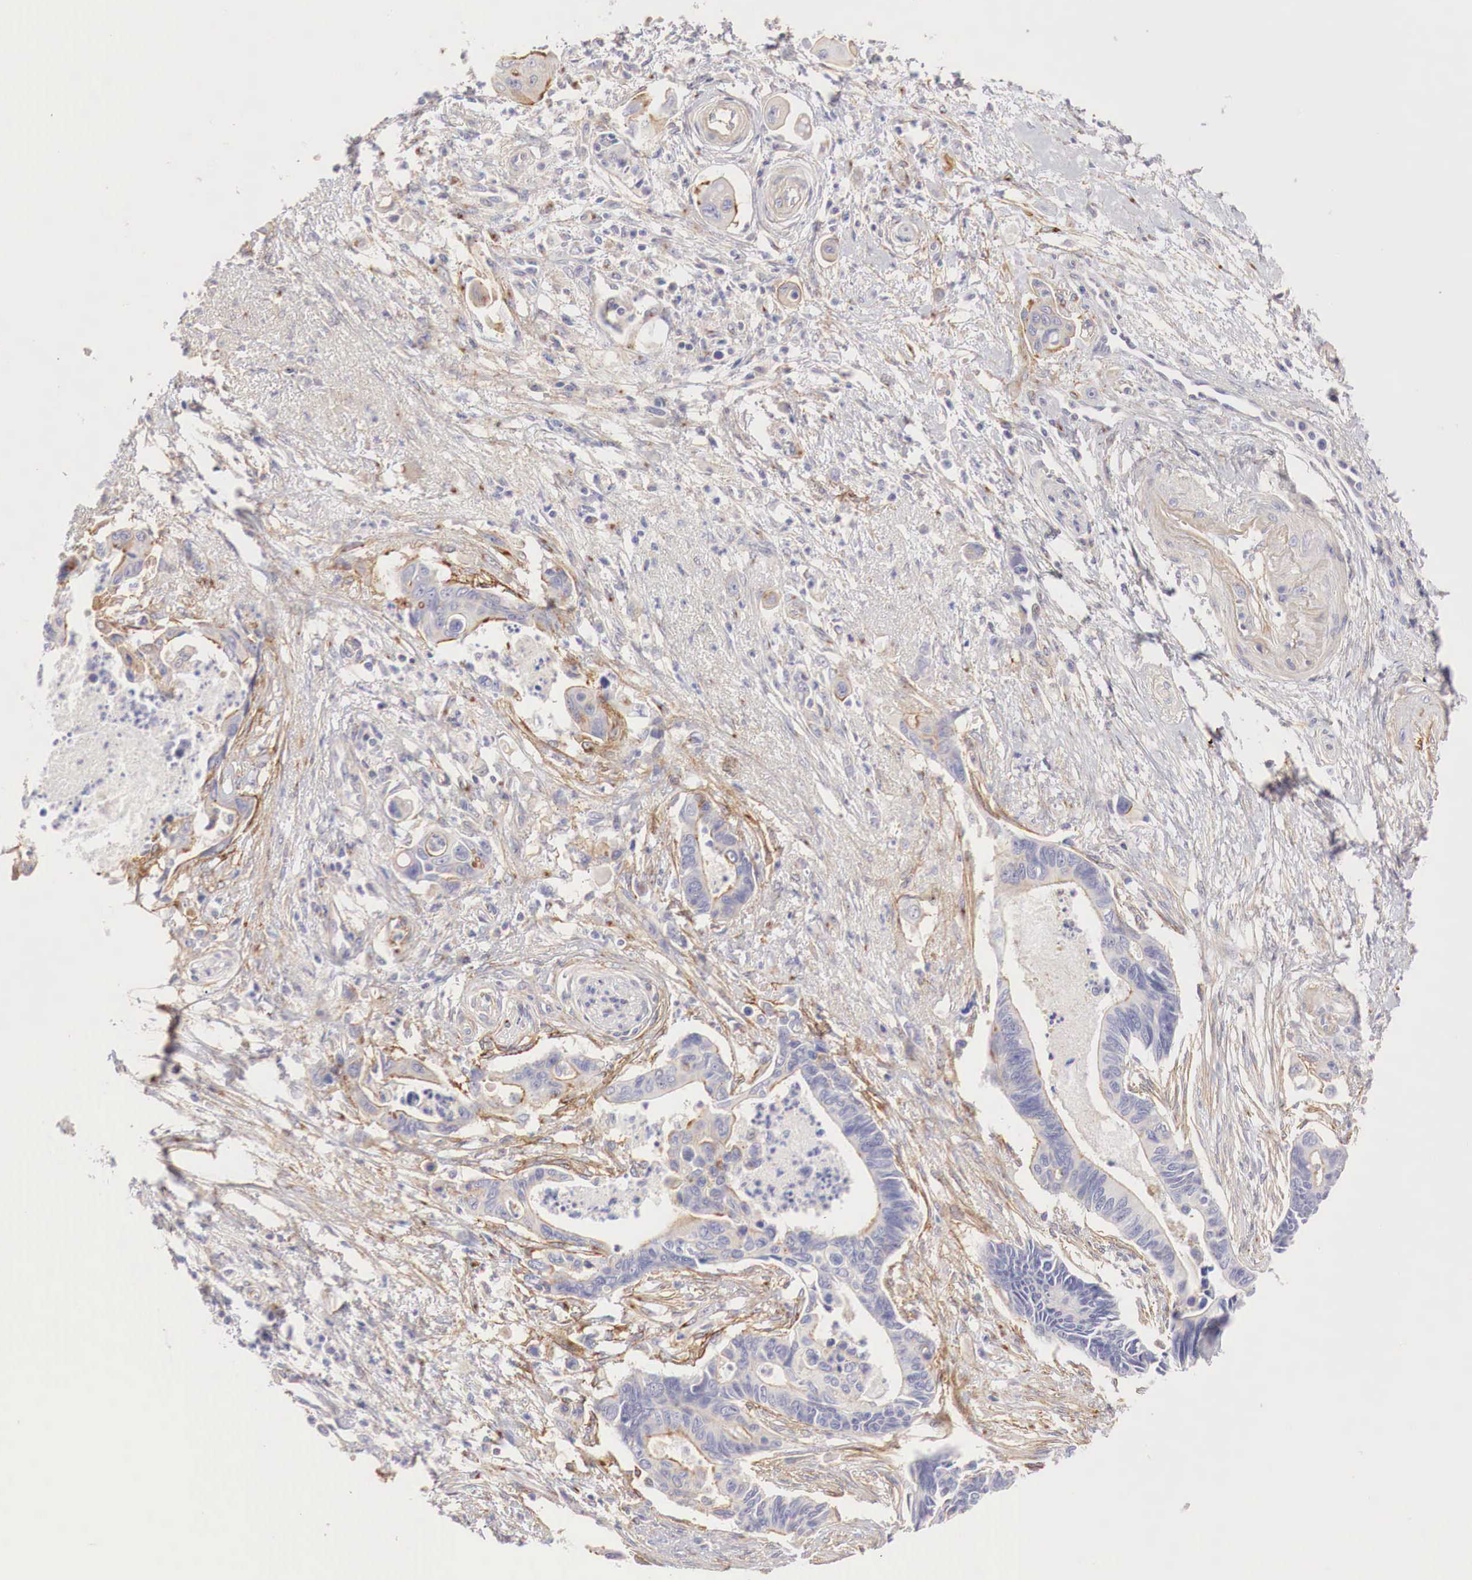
{"staining": {"intensity": "weak", "quantity": ">75%", "location": "cytoplasmic/membranous"}, "tissue": "pancreatic cancer", "cell_type": "Tumor cells", "image_type": "cancer", "snomed": [{"axis": "morphology", "description": "Adenocarcinoma, NOS"}, {"axis": "topography", "description": "Pancreas"}], "caption": "Pancreatic adenocarcinoma was stained to show a protein in brown. There is low levels of weak cytoplasmic/membranous staining in about >75% of tumor cells.", "gene": "KLHDC7B", "patient": {"sex": "female", "age": 70}}